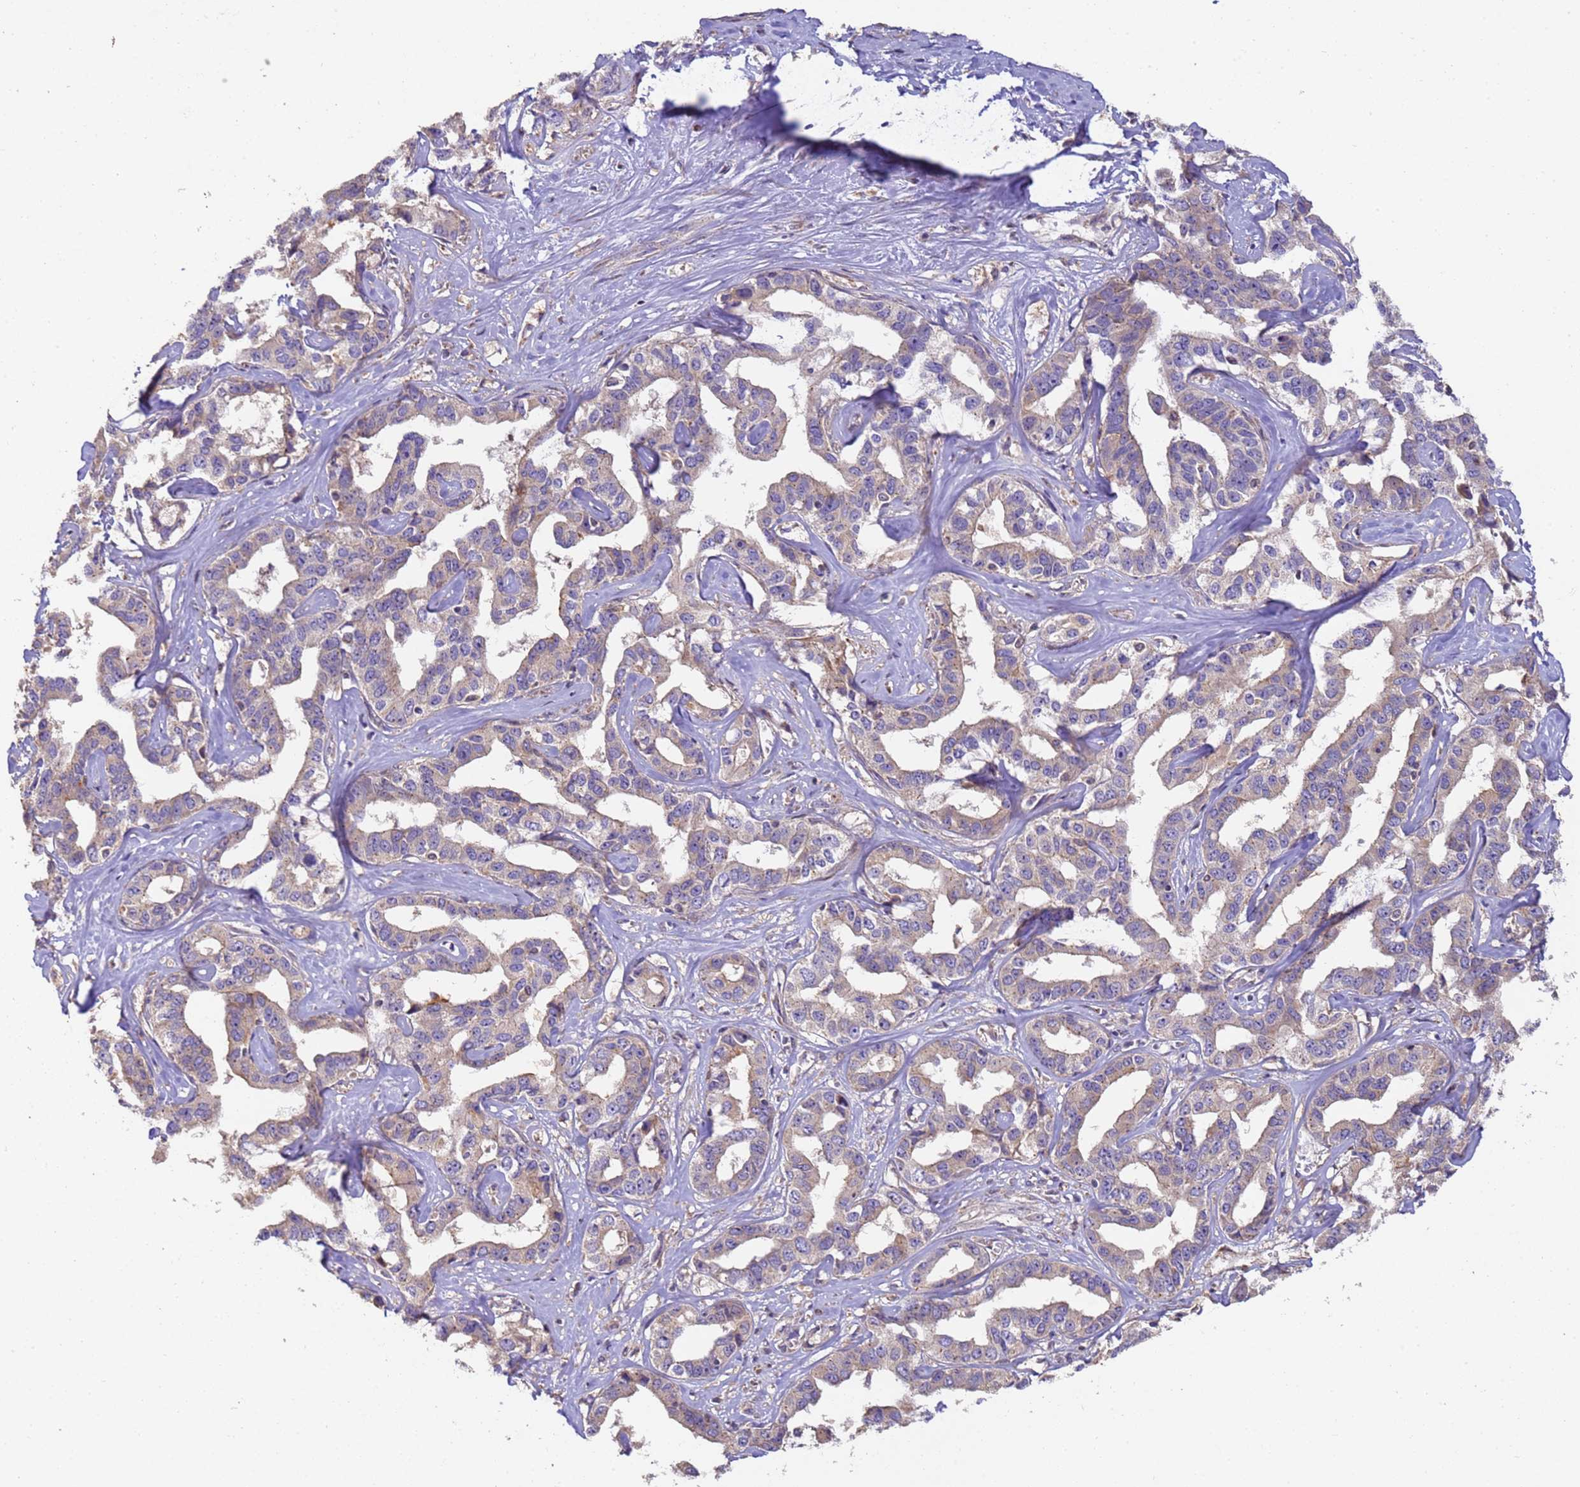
{"staining": {"intensity": "weak", "quantity": "25%-75%", "location": "cytoplasmic/membranous"}, "tissue": "liver cancer", "cell_type": "Tumor cells", "image_type": "cancer", "snomed": [{"axis": "morphology", "description": "Cholangiocarcinoma"}, {"axis": "topography", "description": "Liver"}], "caption": "Immunohistochemistry (IHC) (DAB (3,3'-diaminobenzidine)) staining of liver cancer (cholangiocarcinoma) shows weak cytoplasmic/membranous protein staining in approximately 25%-75% of tumor cells.", "gene": "TIGAR", "patient": {"sex": "male", "age": 59}}